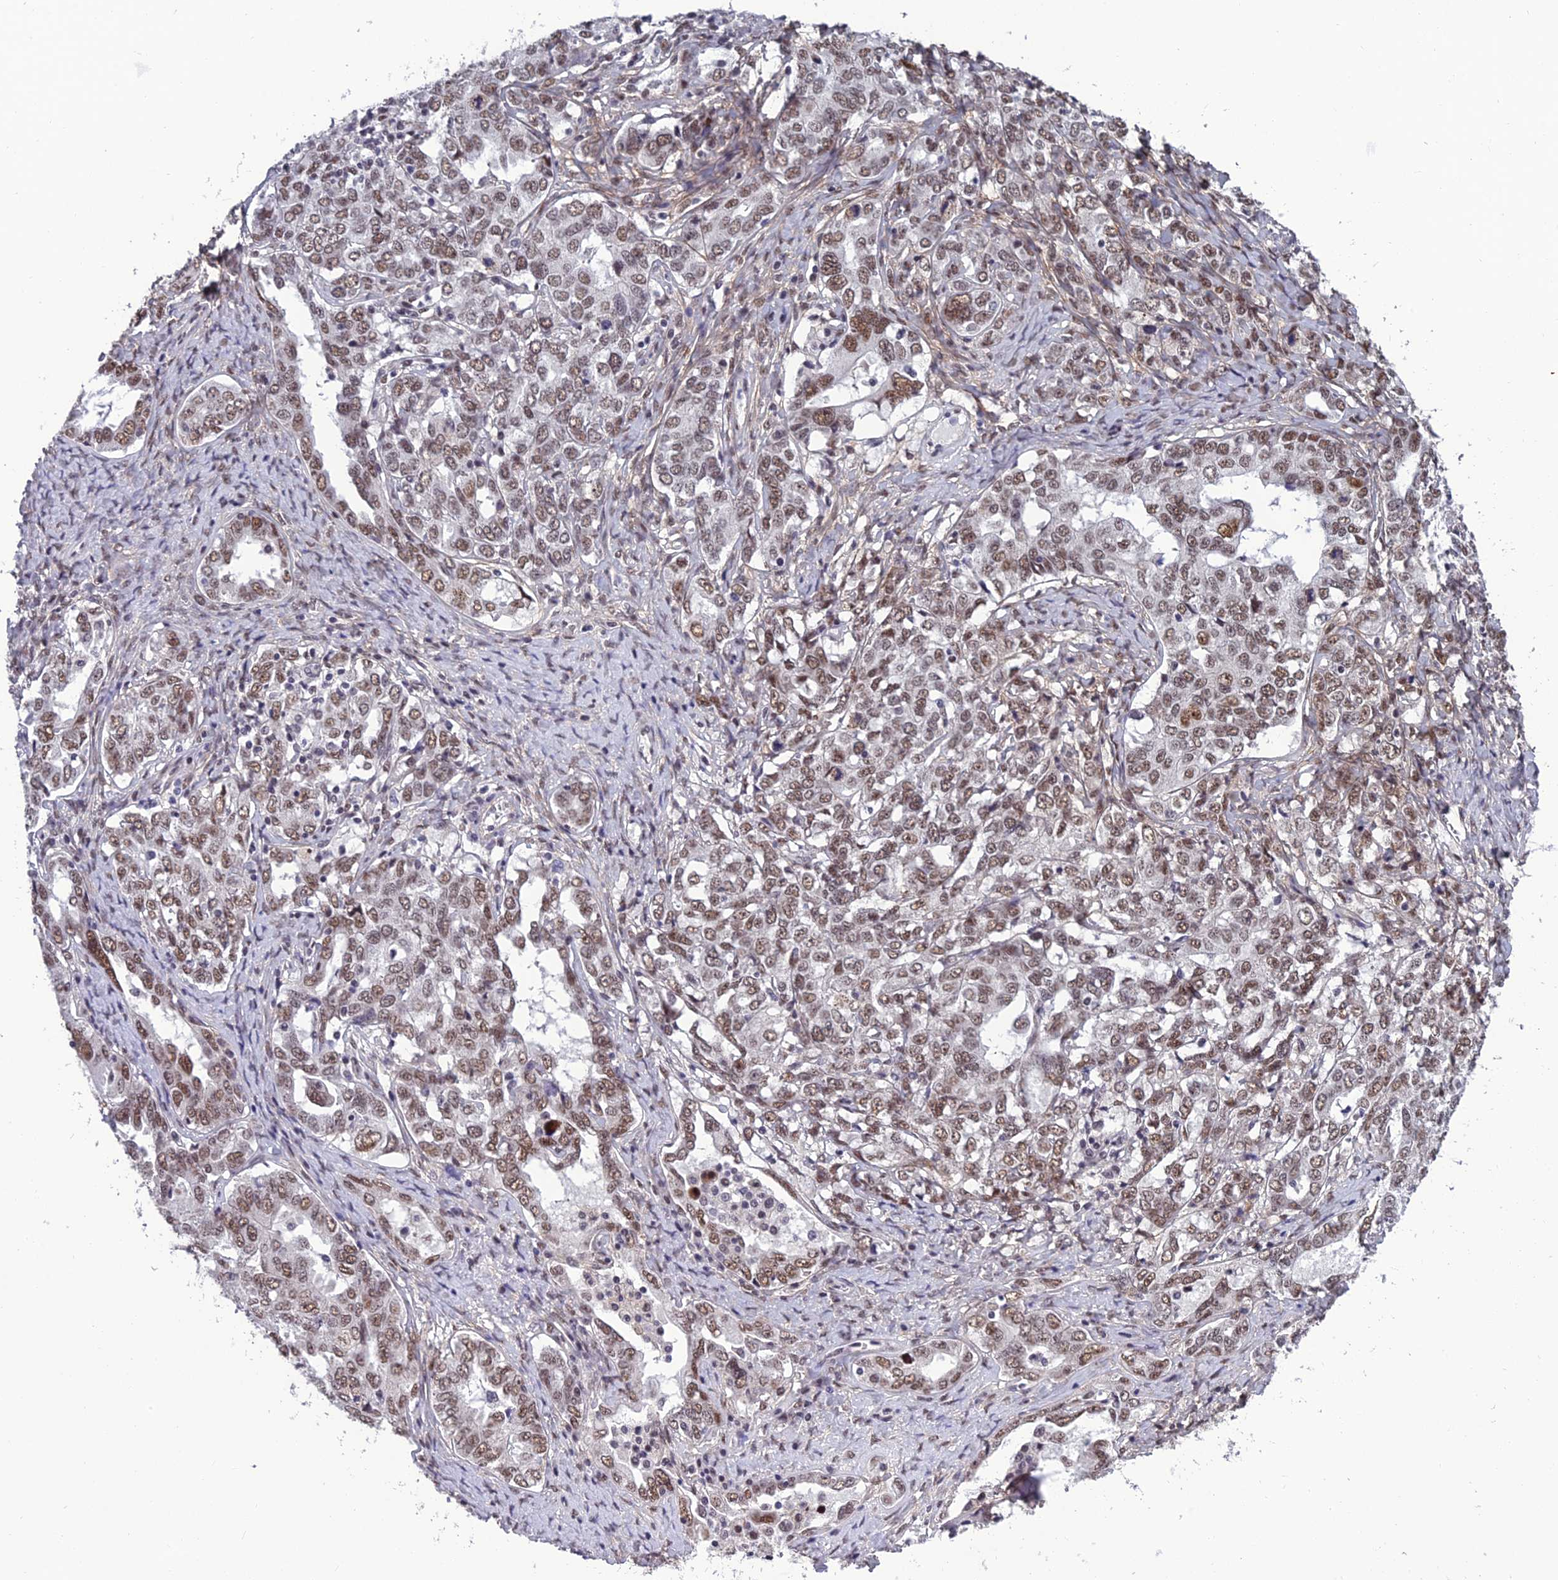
{"staining": {"intensity": "moderate", "quantity": "25%-75%", "location": "nuclear"}, "tissue": "ovarian cancer", "cell_type": "Tumor cells", "image_type": "cancer", "snomed": [{"axis": "morphology", "description": "Carcinoma, endometroid"}, {"axis": "topography", "description": "Ovary"}], "caption": "Protein expression analysis of endometroid carcinoma (ovarian) reveals moderate nuclear staining in about 25%-75% of tumor cells. The staining was performed using DAB (3,3'-diaminobenzidine) to visualize the protein expression in brown, while the nuclei were stained in blue with hematoxylin (Magnification: 20x).", "gene": "RSRC1", "patient": {"sex": "female", "age": 62}}